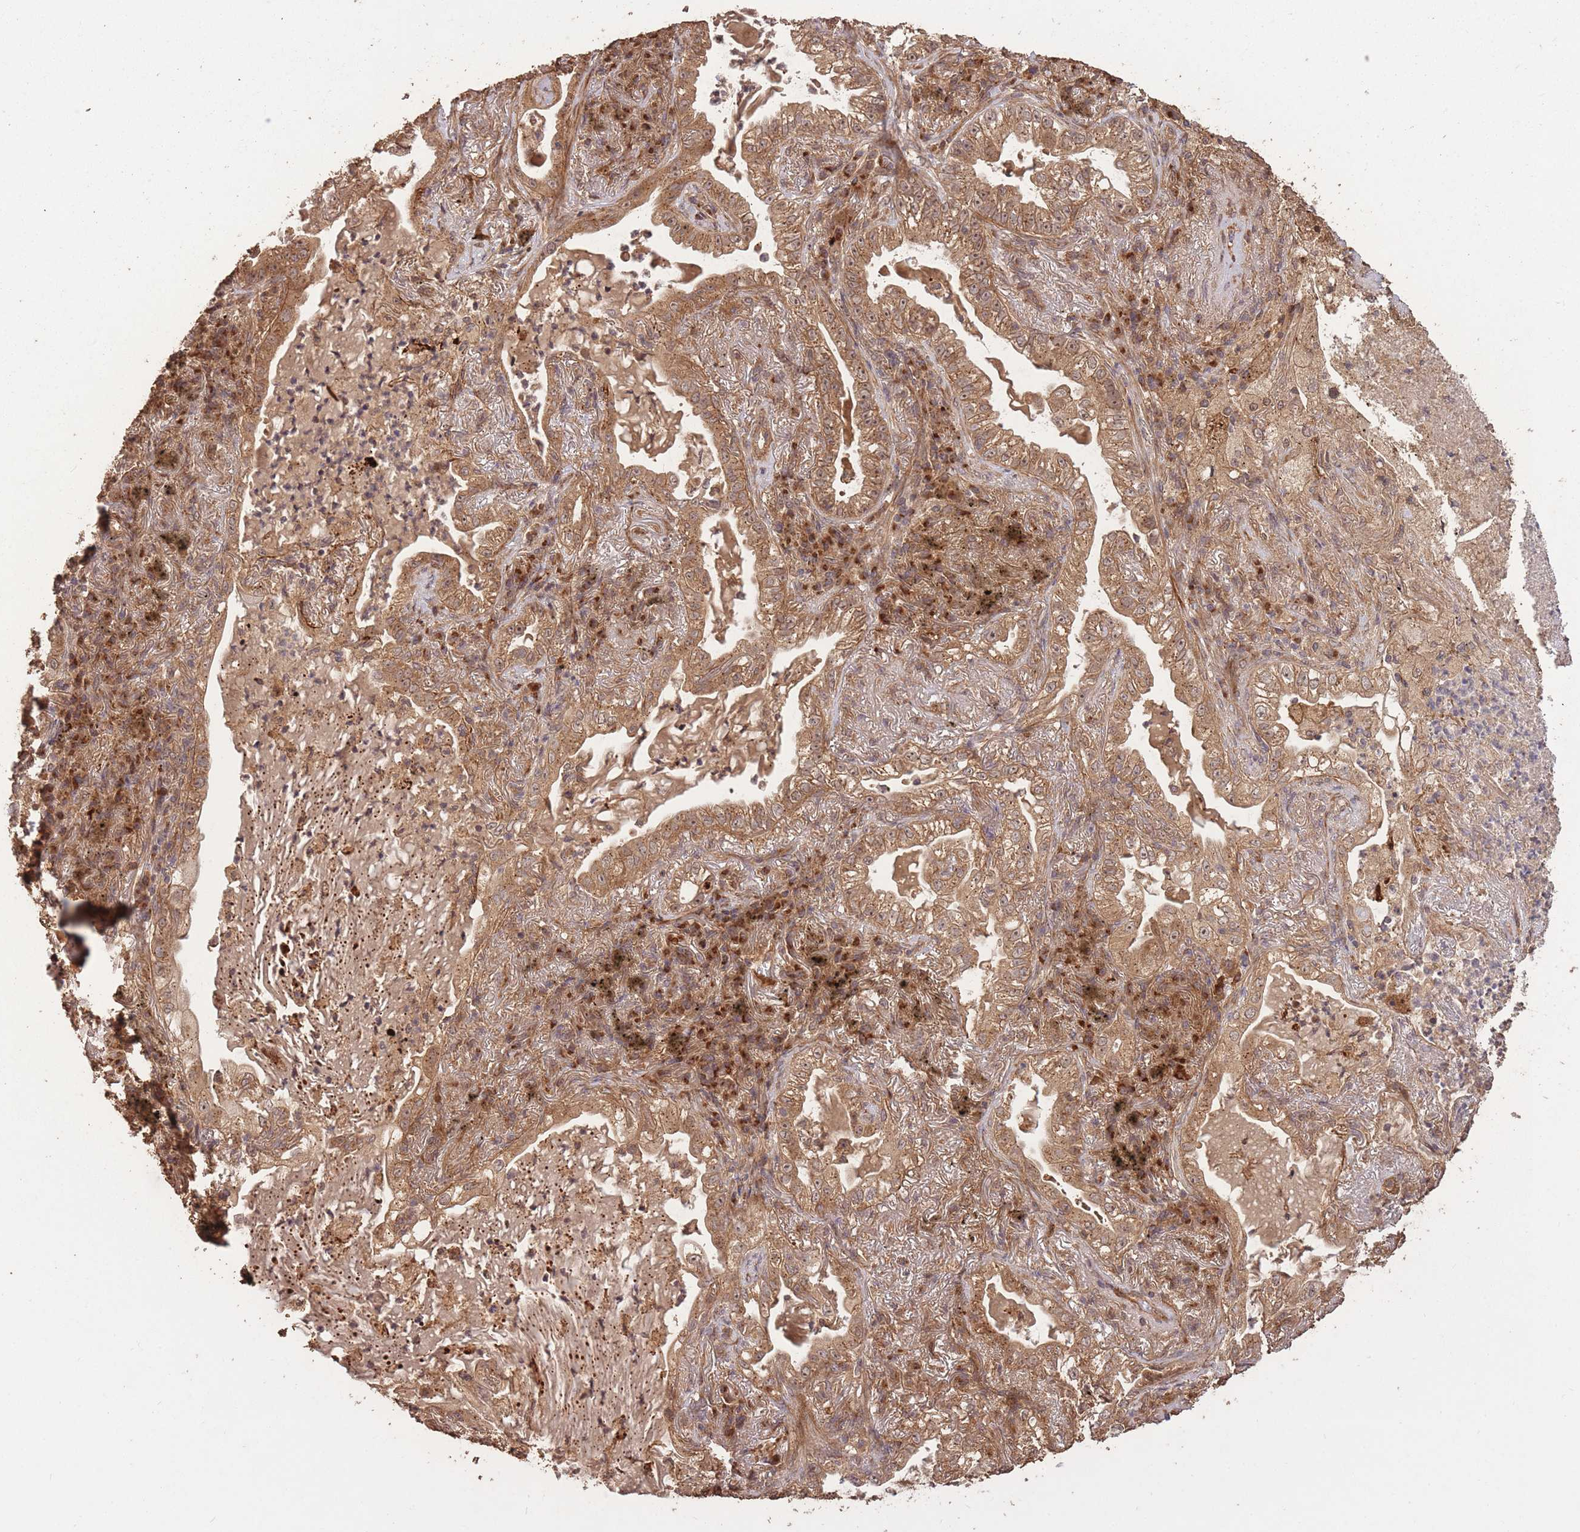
{"staining": {"intensity": "moderate", "quantity": ">75%", "location": "cytoplasmic/membranous,nuclear"}, "tissue": "lung cancer", "cell_type": "Tumor cells", "image_type": "cancer", "snomed": [{"axis": "morphology", "description": "Adenocarcinoma, NOS"}, {"axis": "topography", "description": "Lung"}], "caption": "Tumor cells reveal medium levels of moderate cytoplasmic/membranous and nuclear staining in approximately >75% of cells in human adenocarcinoma (lung). The staining was performed using DAB (3,3'-diaminobenzidine) to visualize the protein expression in brown, while the nuclei were stained in blue with hematoxylin (Magnification: 20x).", "gene": "ERBB3", "patient": {"sex": "female", "age": 73}}